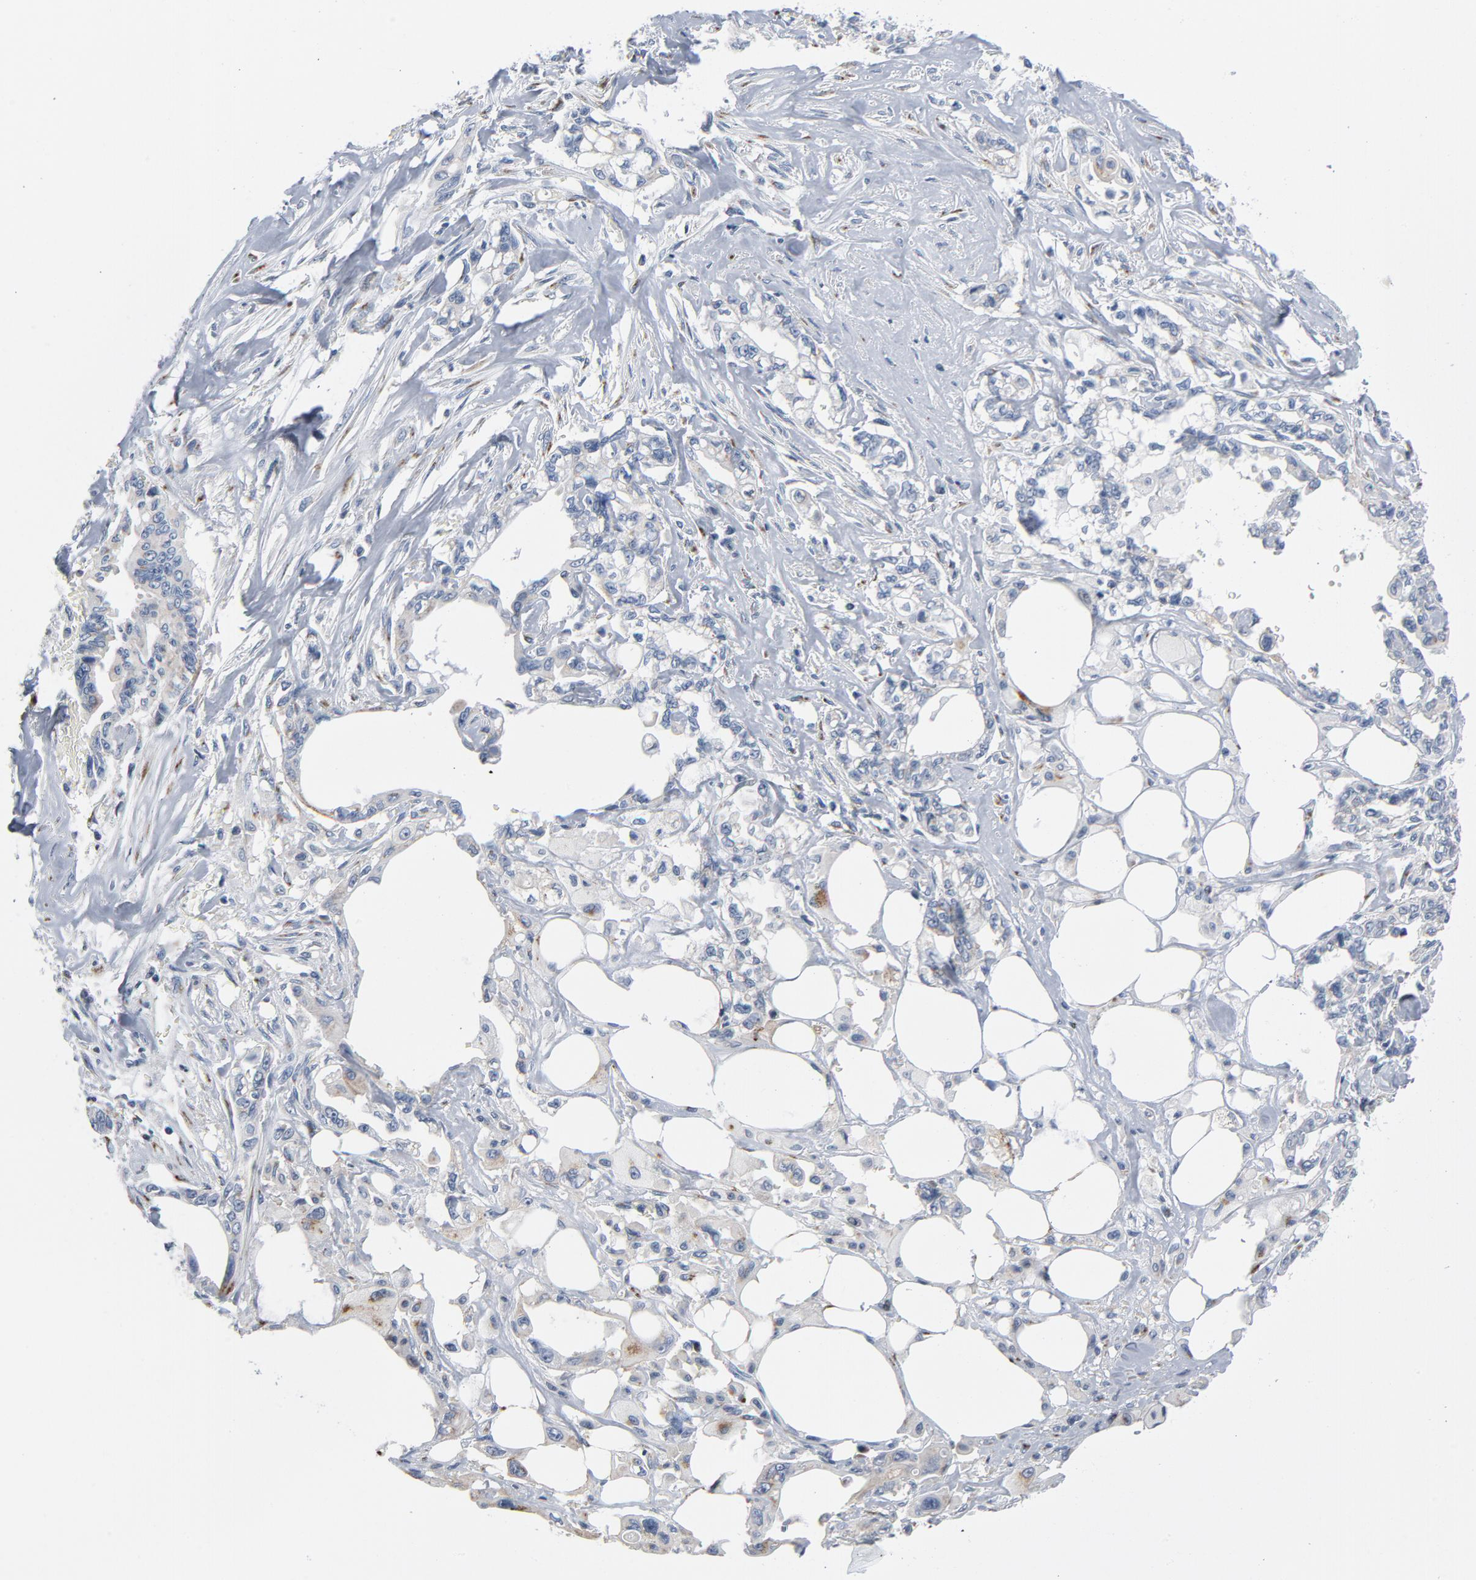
{"staining": {"intensity": "moderate", "quantity": "25%-75%", "location": "cytoplasmic/membranous"}, "tissue": "pancreatic cancer", "cell_type": "Tumor cells", "image_type": "cancer", "snomed": [{"axis": "morphology", "description": "Normal tissue, NOS"}, {"axis": "topography", "description": "Pancreas"}], "caption": "Immunohistochemical staining of human pancreatic cancer reveals moderate cytoplasmic/membranous protein expression in about 25%-75% of tumor cells.", "gene": "YIPF6", "patient": {"sex": "male", "age": 42}}